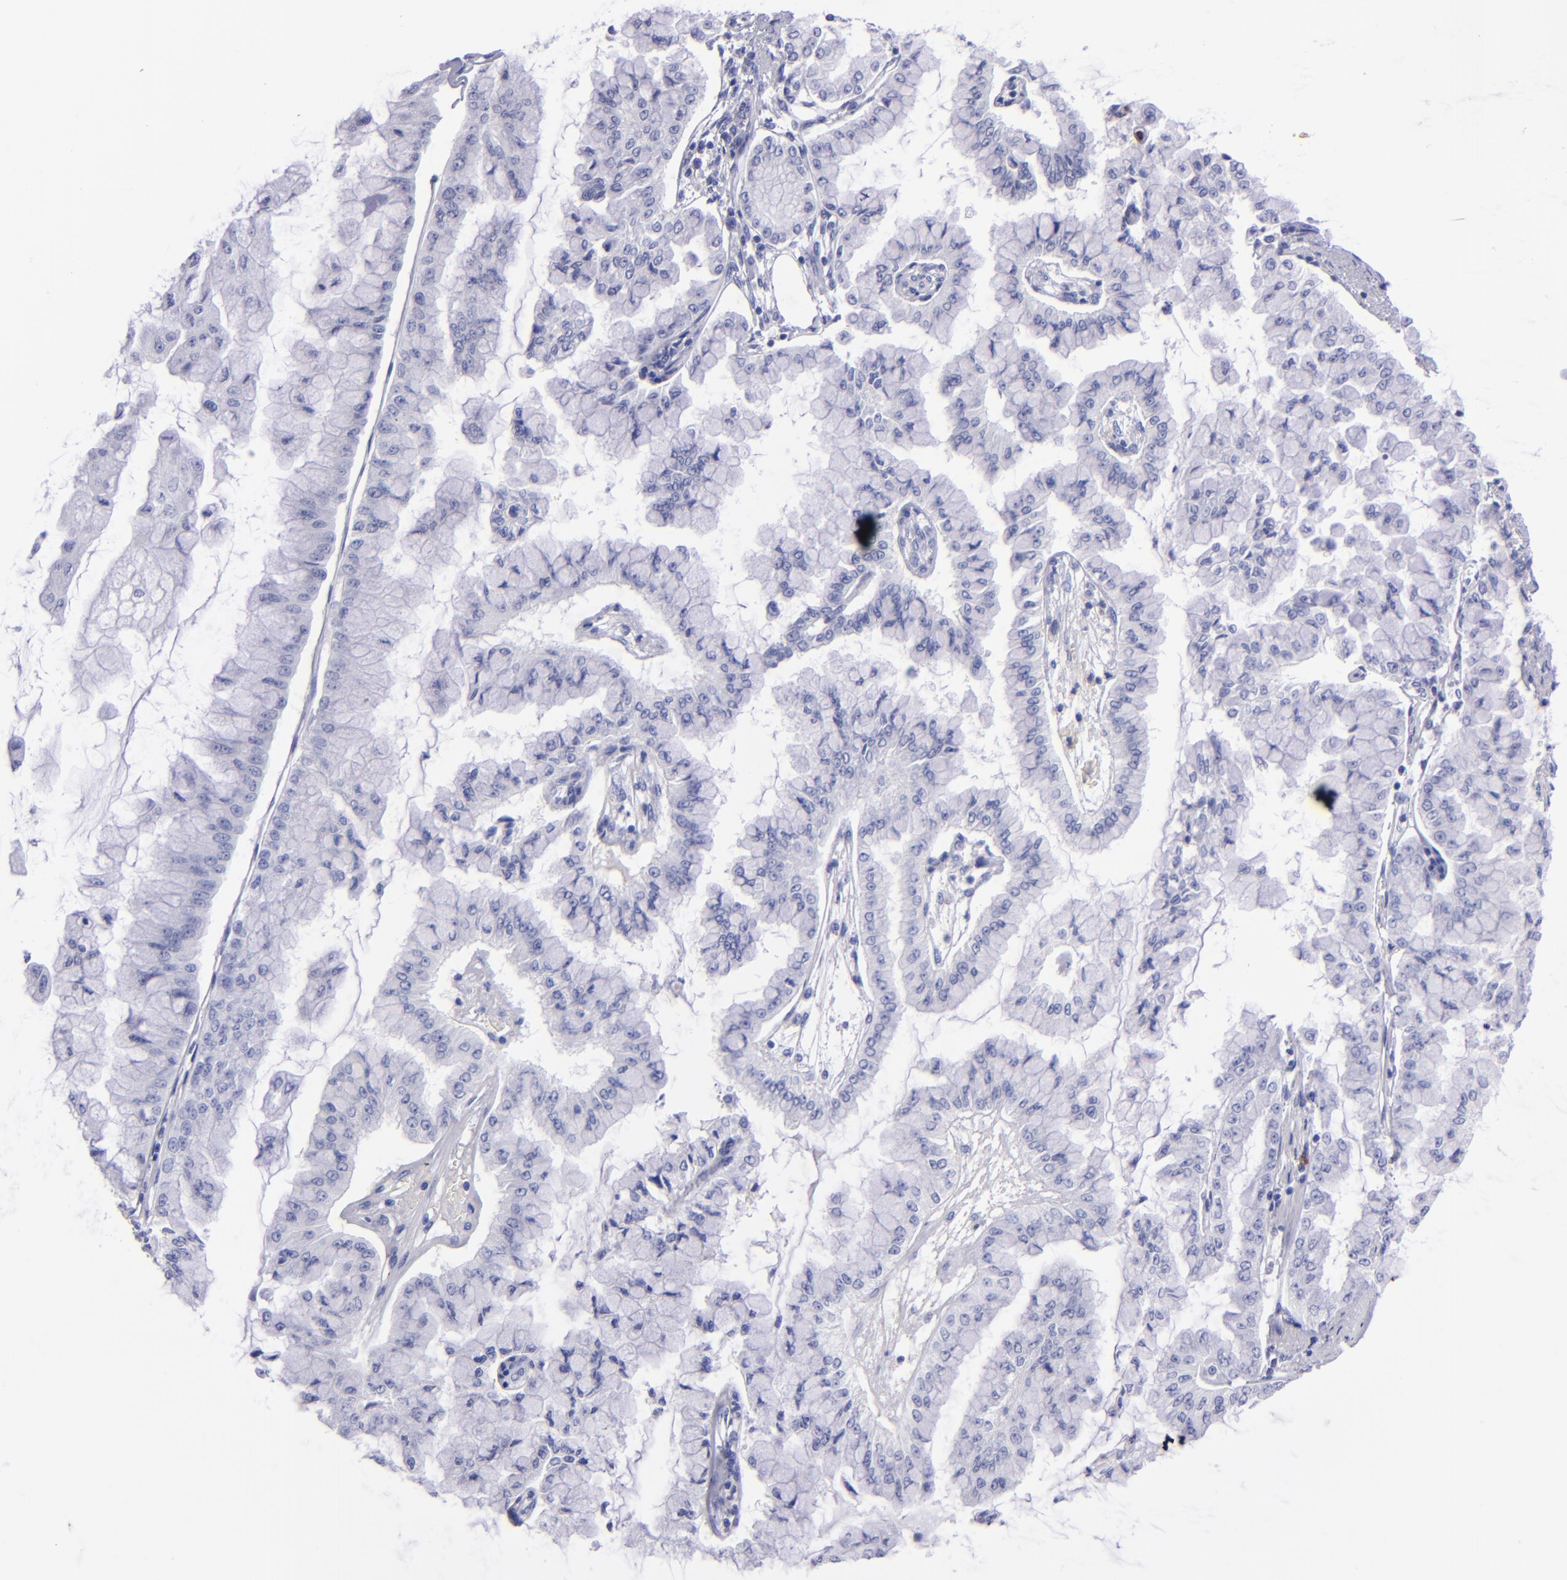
{"staining": {"intensity": "negative", "quantity": "none", "location": "none"}, "tissue": "liver cancer", "cell_type": "Tumor cells", "image_type": "cancer", "snomed": [{"axis": "morphology", "description": "Cholangiocarcinoma"}, {"axis": "topography", "description": "Liver"}], "caption": "Immunohistochemistry of human liver cancer (cholangiocarcinoma) reveals no positivity in tumor cells.", "gene": "CD37", "patient": {"sex": "female", "age": 79}}